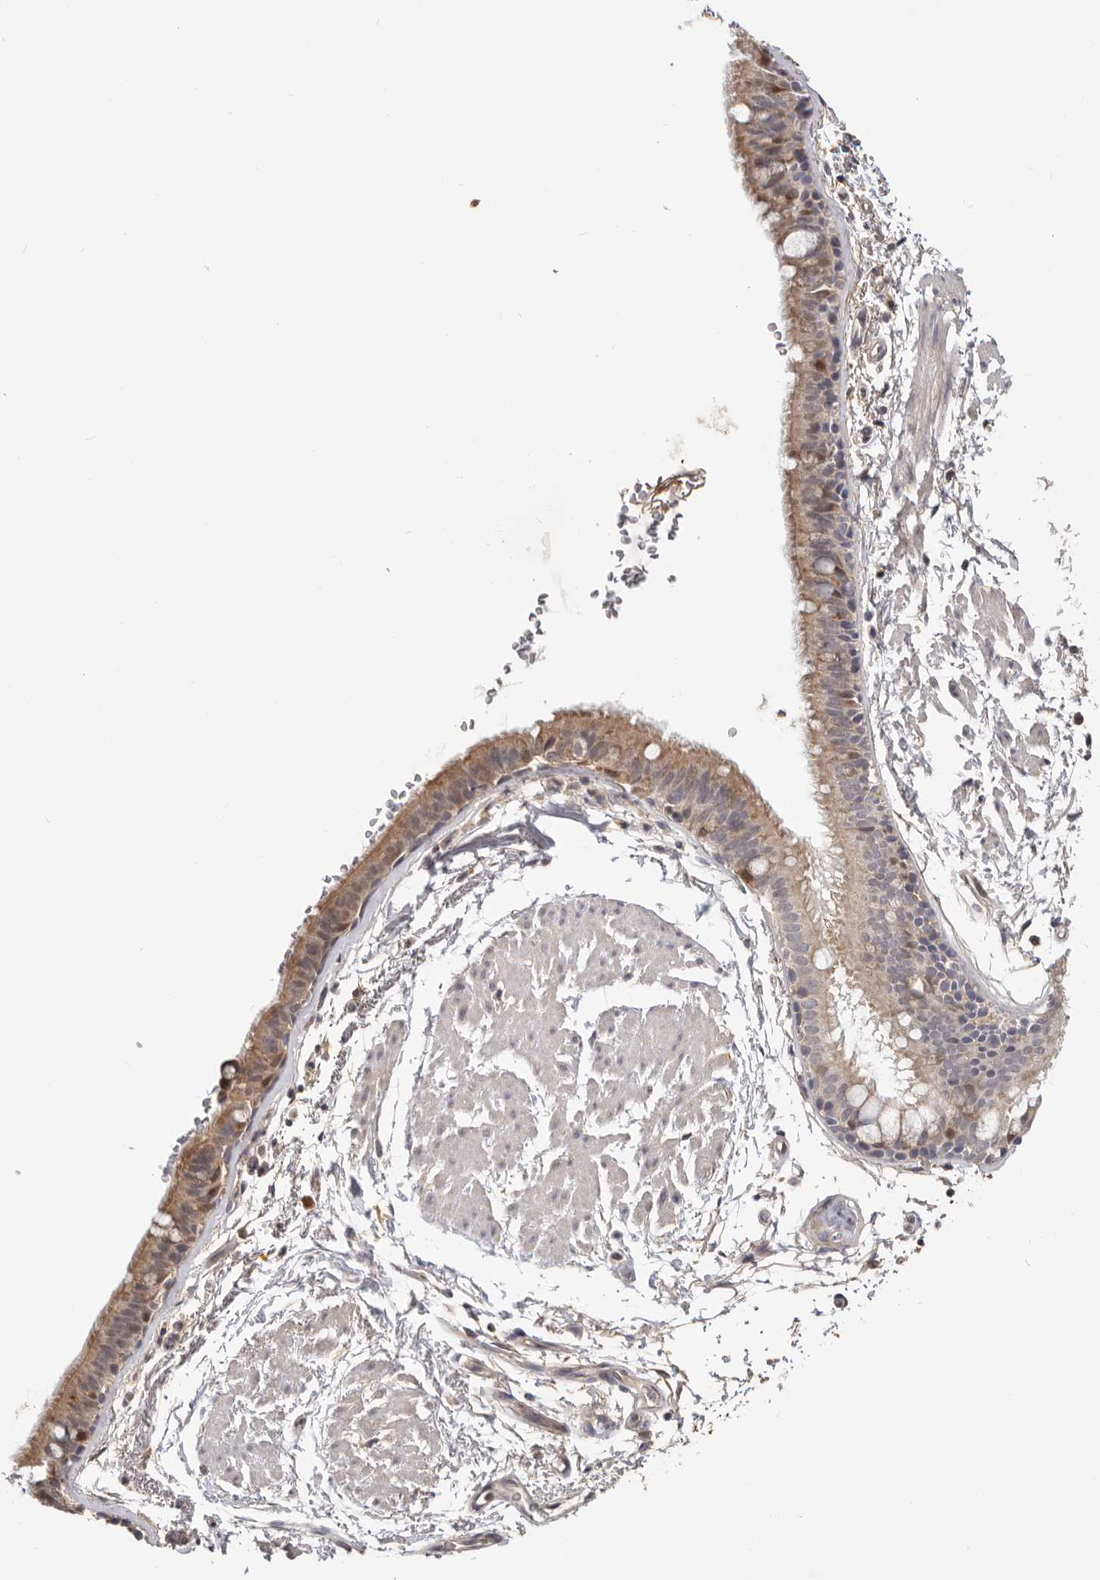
{"staining": {"intensity": "moderate", "quantity": "25%-75%", "location": "cytoplasmic/membranous"}, "tissue": "bronchus", "cell_type": "Respiratory epithelial cells", "image_type": "normal", "snomed": [{"axis": "morphology", "description": "Normal tissue, NOS"}, {"axis": "topography", "description": "Lymph node"}, {"axis": "topography", "description": "Bronchus"}], "caption": "Human bronchus stained with a brown dye displays moderate cytoplasmic/membranous positive staining in approximately 25%-75% of respiratory epithelial cells.", "gene": "LRP6", "patient": {"sex": "female", "age": 70}}